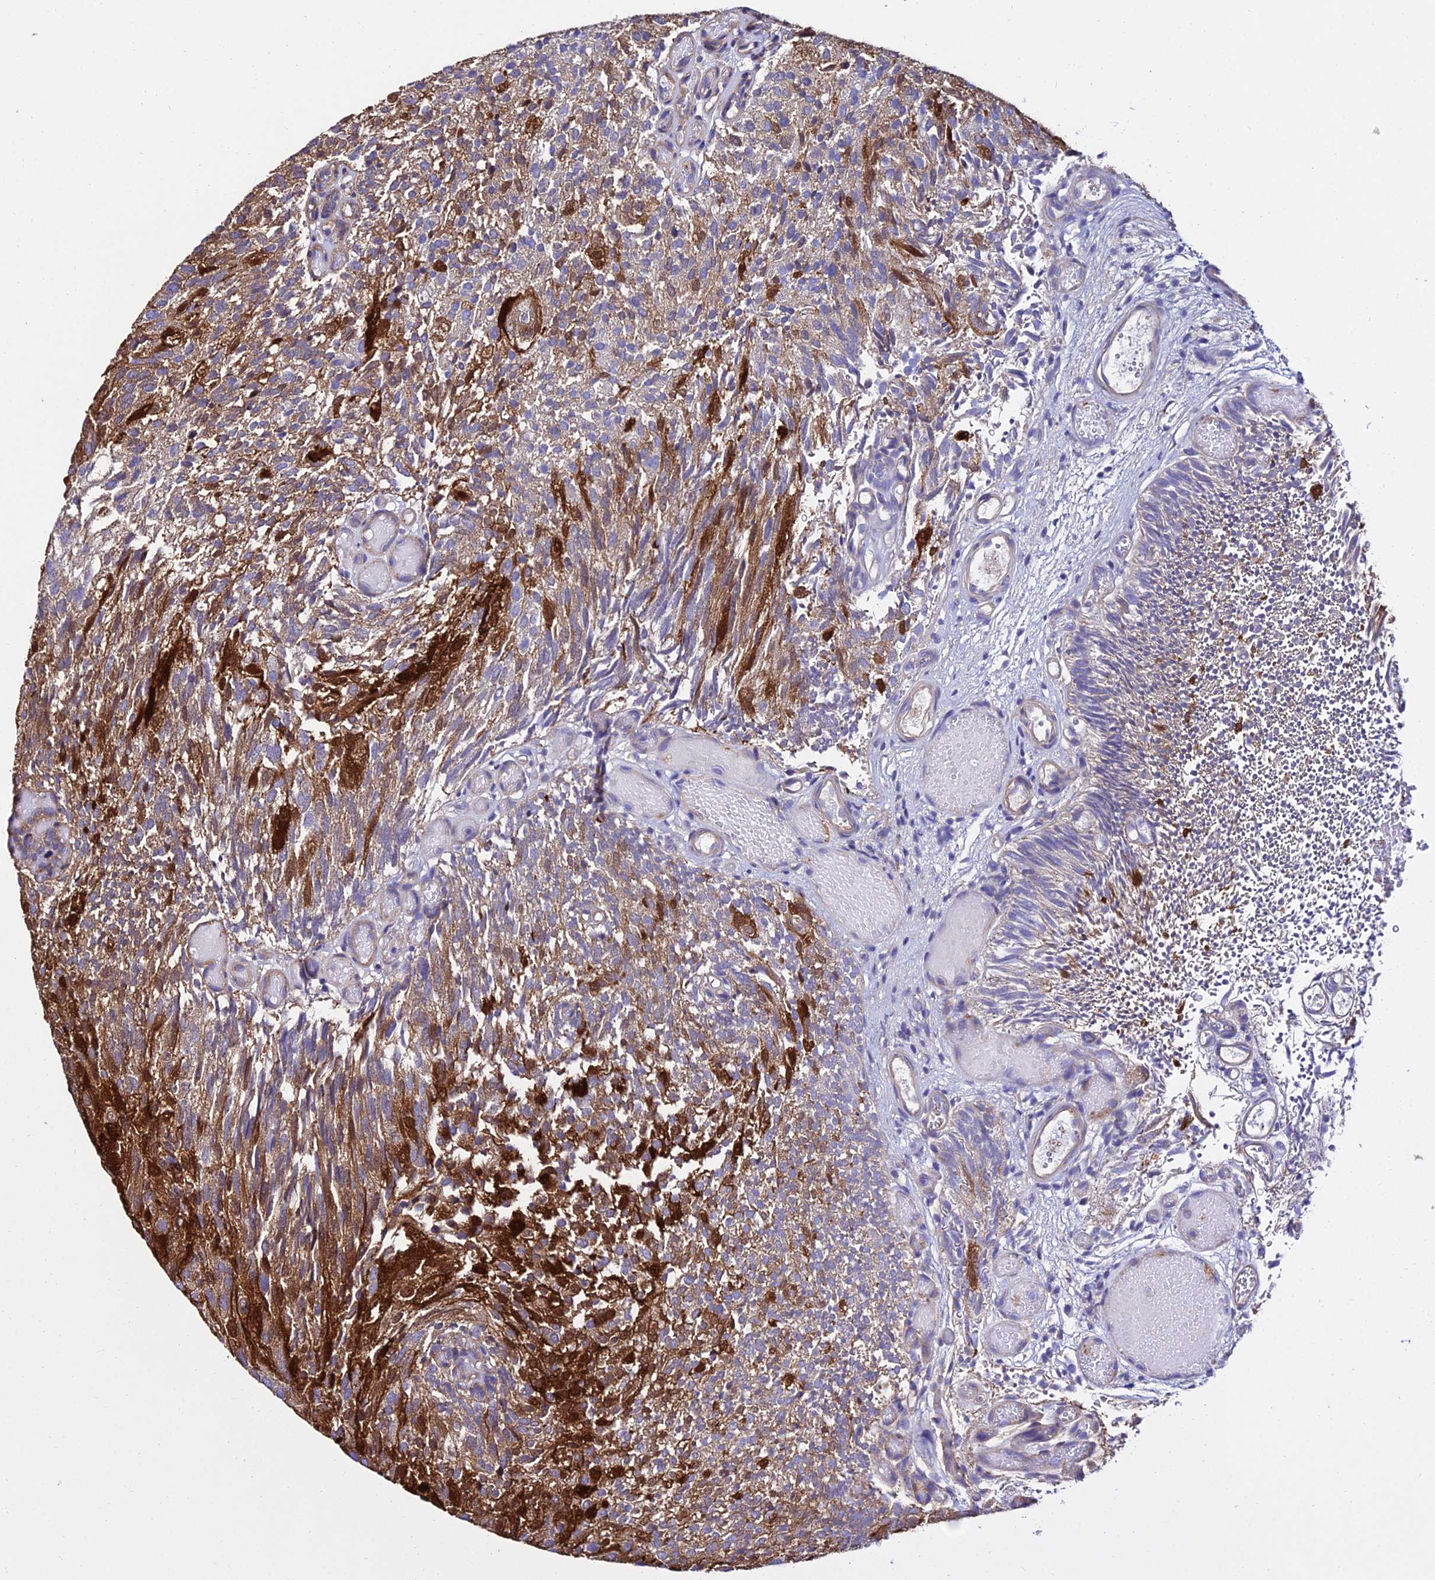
{"staining": {"intensity": "moderate", "quantity": "25%-75%", "location": "cytoplasmic/membranous,nuclear"}, "tissue": "urothelial cancer", "cell_type": "Tumor cells", "image_type": "cancer", "snomed": [{"axis": "morphology", "description": "Urothelial carcinoma, Low grade"}, {"axis": "topography", "description": "Urinary bladder"}], "caption": "DAB (3,3'-diaminobenzidine) immunohistochemical staining of urothelial cancer displays moderate cytoplasmic/membranous and nuclear protein expression in approximately 25%-75% of tumor cells.", "gene": "CALM2", "patient": {"sex": "male", "age": 78}}